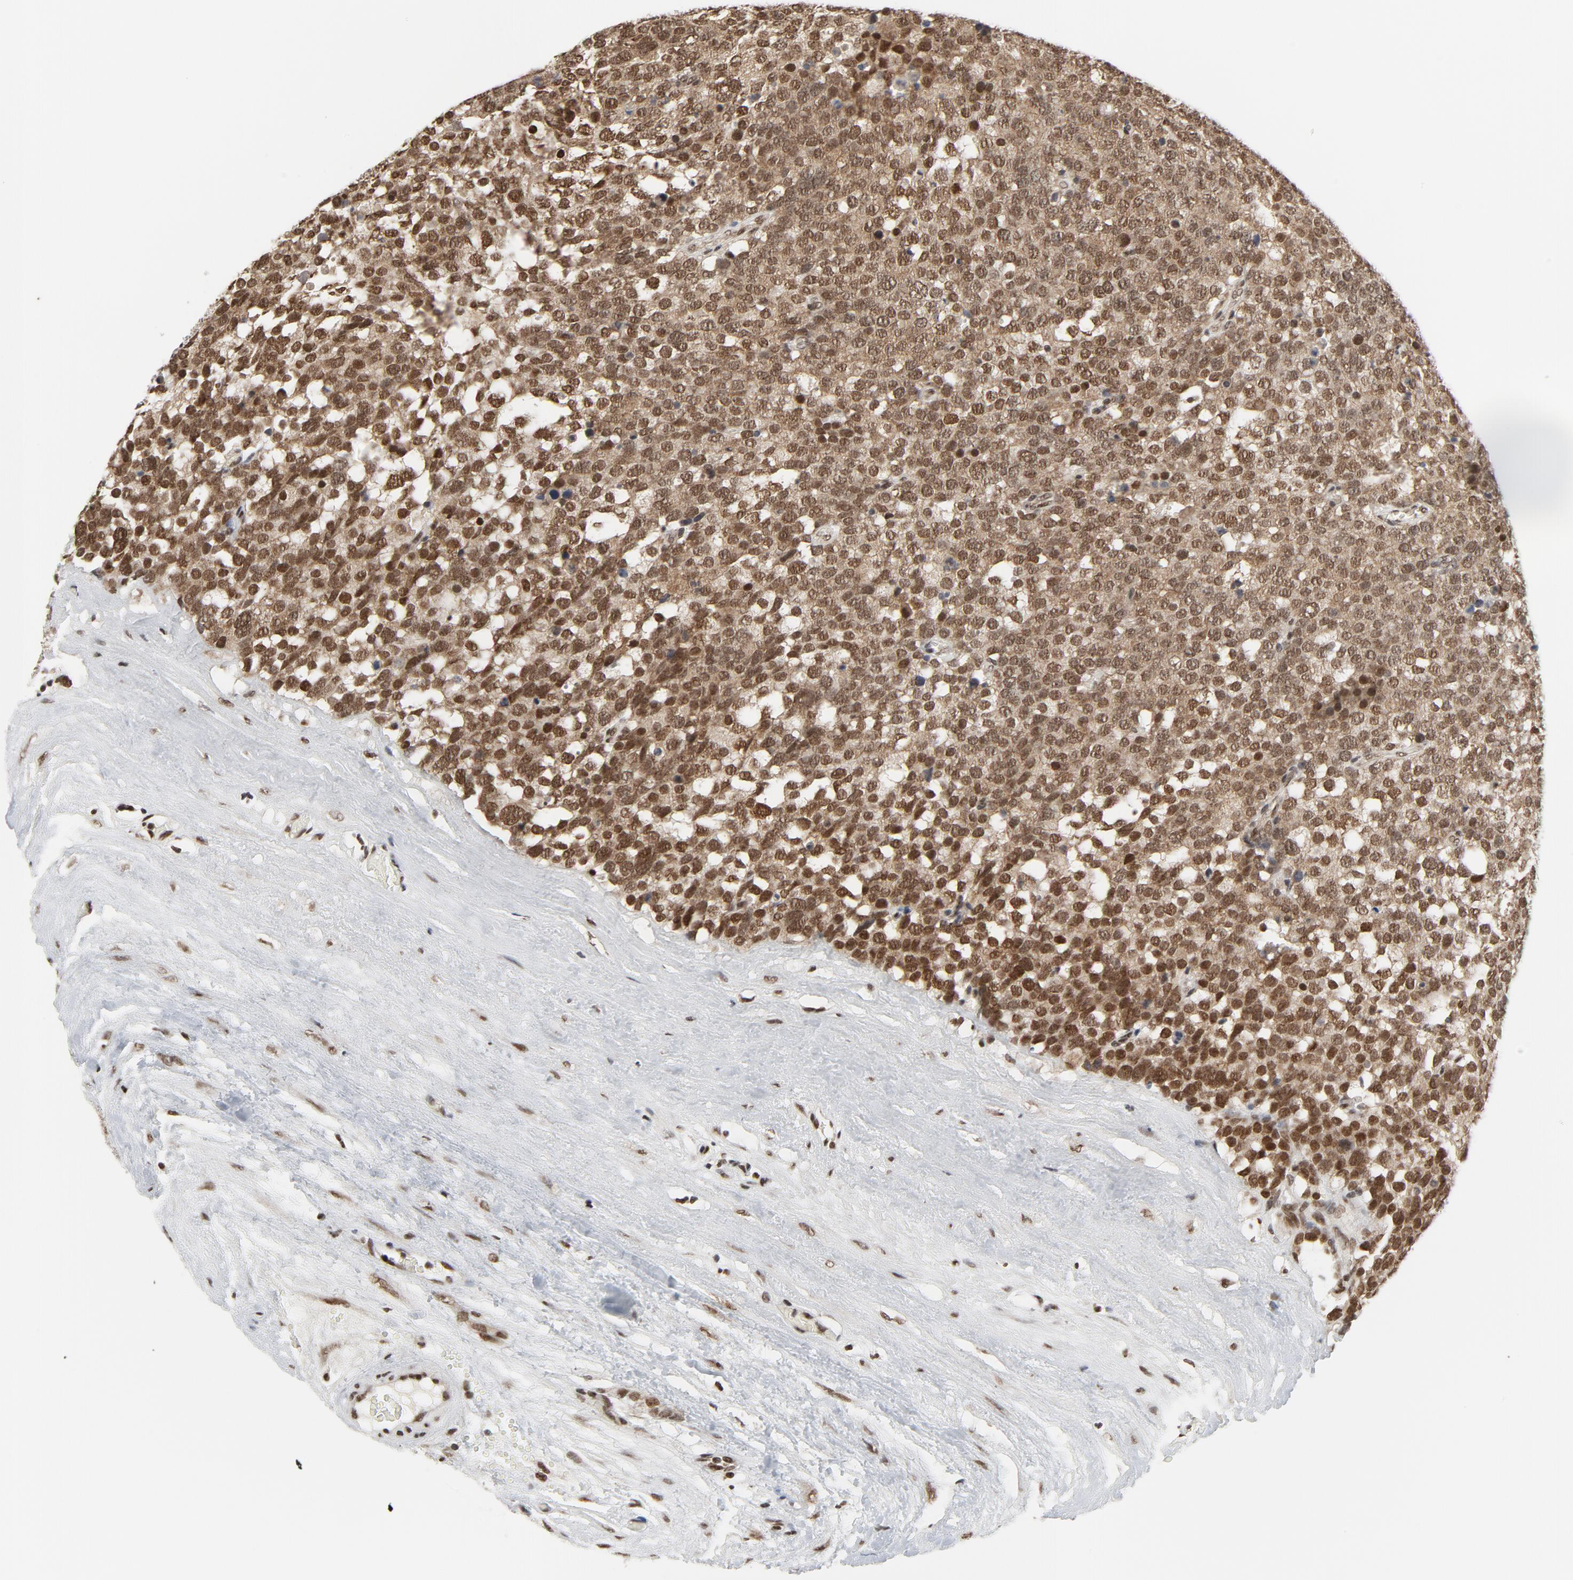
{"staining": {"intensity": "moderate", "quantity": ">75%", "location": "nuclear"}, "tissue": "testis cancer", "cell_type": "Tumor cells", "image_type": "cancer", "snomed": [{"axis": "morphology", "description": "Seminoma, NOS"}, {"axis": "topography", "description": "Testis"}], "caption": "Human testis seminoma stained with a brown dye shows moderate nuclear positive positivity in approximately >75% of tumor cells.", "gene": "ERCC1", "patient": {"sex": "male", "age": 71}}